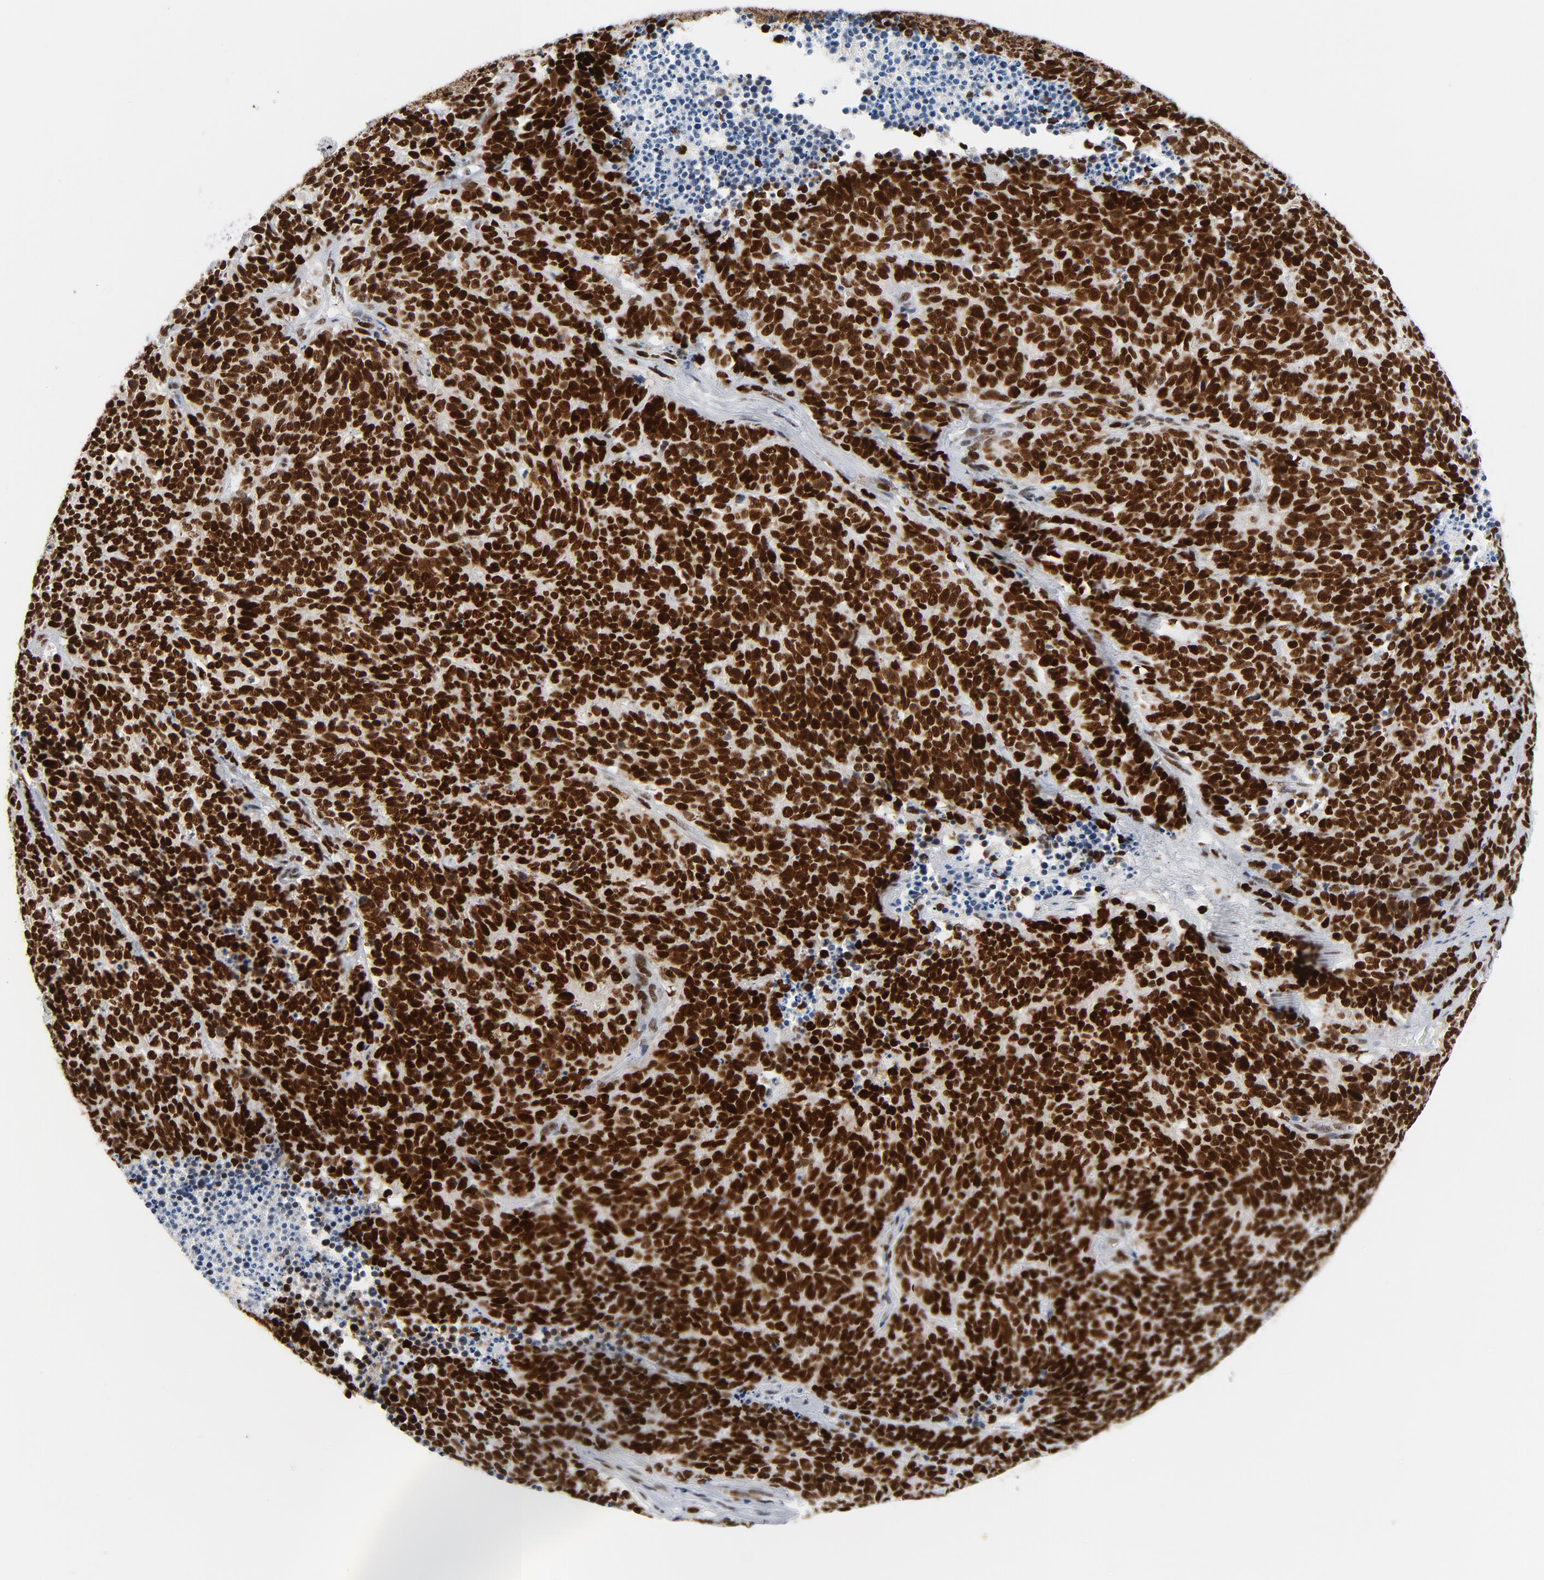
{"staining": {"intensity": "strong", "quantity": ">75%", "location": "nuclear"}, "tissue": "lung cancer", "cell_type": "Tumor cells", "image_type": "cancer", "snomed": [{"axis": "morphology", "description": "Neoplasm, malignant, NOS"}, {"axis": "topography", "description": "Lung"}], "caption": "A brown stain shows strong nuclear positivity of a protein in human lung cancer tumor cells.", "gene": "POLD1", "patient": {"sex": "female", "age": 58}}